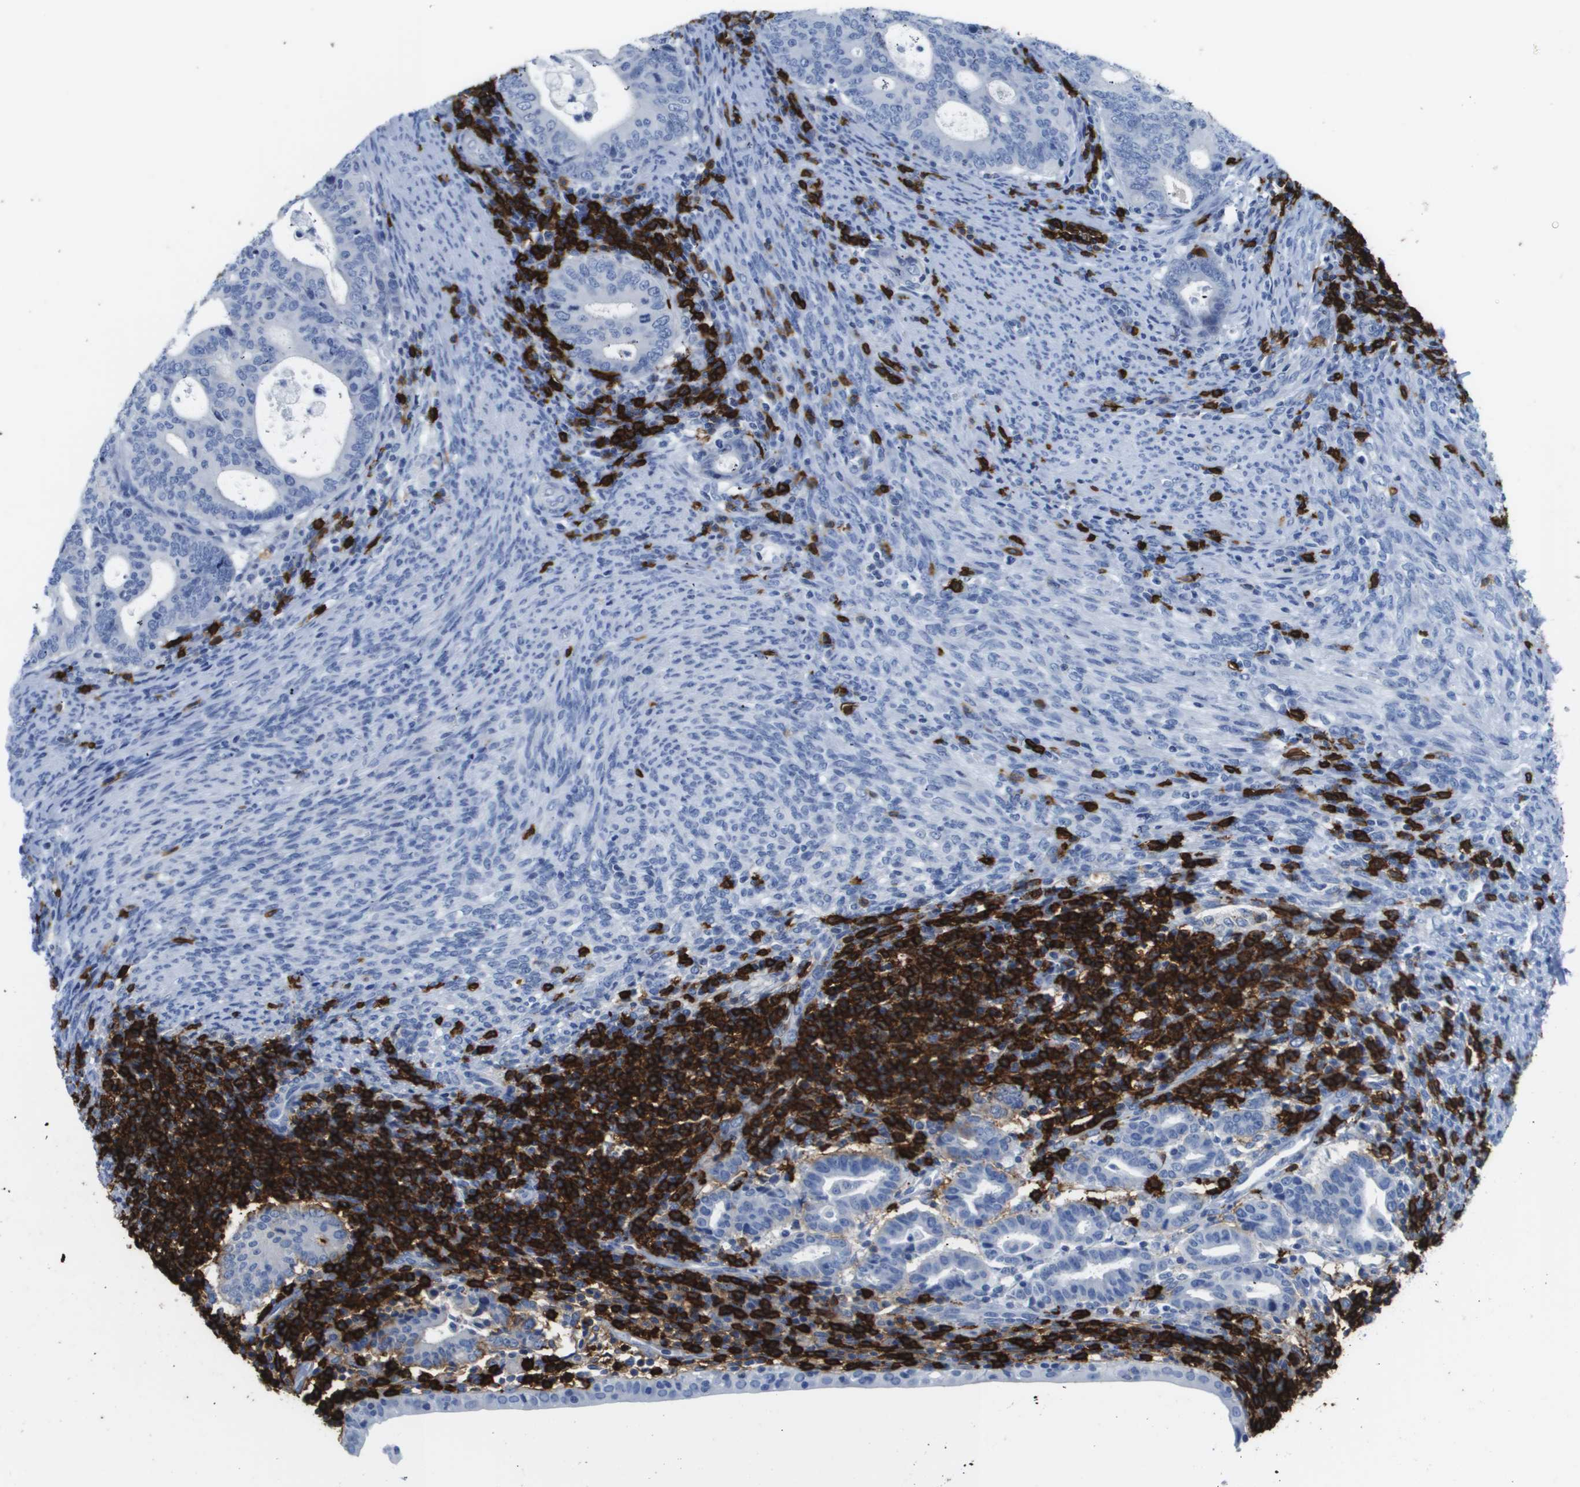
{"staining": {"intensity": "negative", "quantity": "none", "location": "none"}, "tissue": "endometrial cancer", "cell_type": "Tumor cells", "image_type": "cancer", "snomed": [{"axis": "morphology", "description": "Adenocarcinoma, NOS"}, {"axis": "topography", "description": "Uterus"}], "caption": "High magnification brightfield microscopy of endometrial adenocarcinoma stained with DAB (brown) and counterstained with hematoxylin (blue): tumor cells show no significant staining.", "gene": "MS4A1", "patient": {"sex": "female", "age": 83}}